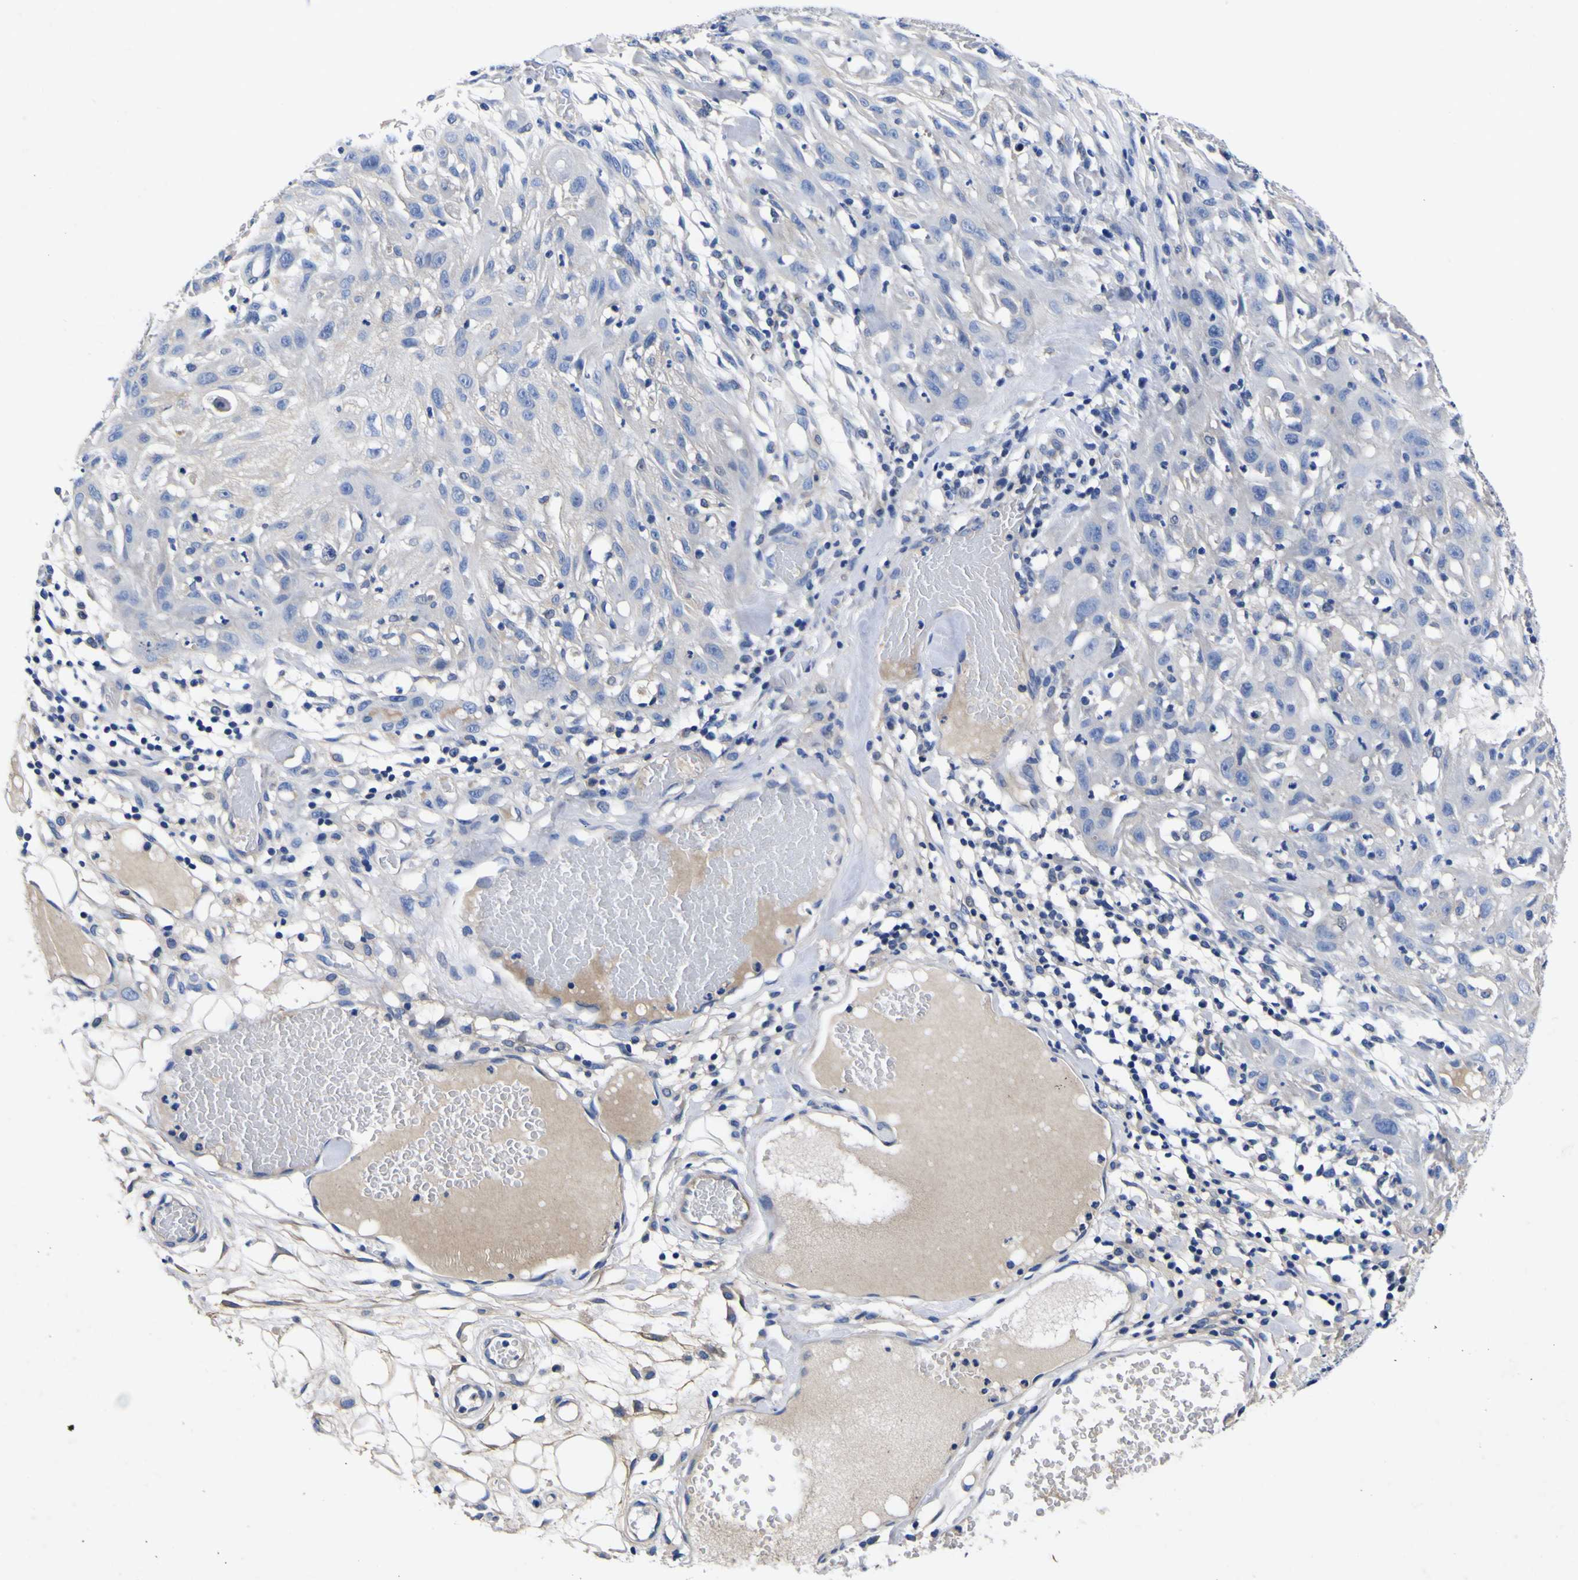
{"staining": {"intensity": "negative", "quantity": "none", "location": "none"}, "tissue": "skin cancer", "cell_type": "Tumor cells", "image_type": "cancer", "snomed": [{"axis": "morphology", "description": "Squamous cell carcinoma, NOS"}, {"axis": "topography", "description": "Skin"}], "caption": "Micrograph shows no significant protein expression in tumor cells of skin cancer.", "gene": "VASN", "patient": {"sex": "male", "age": 75}}